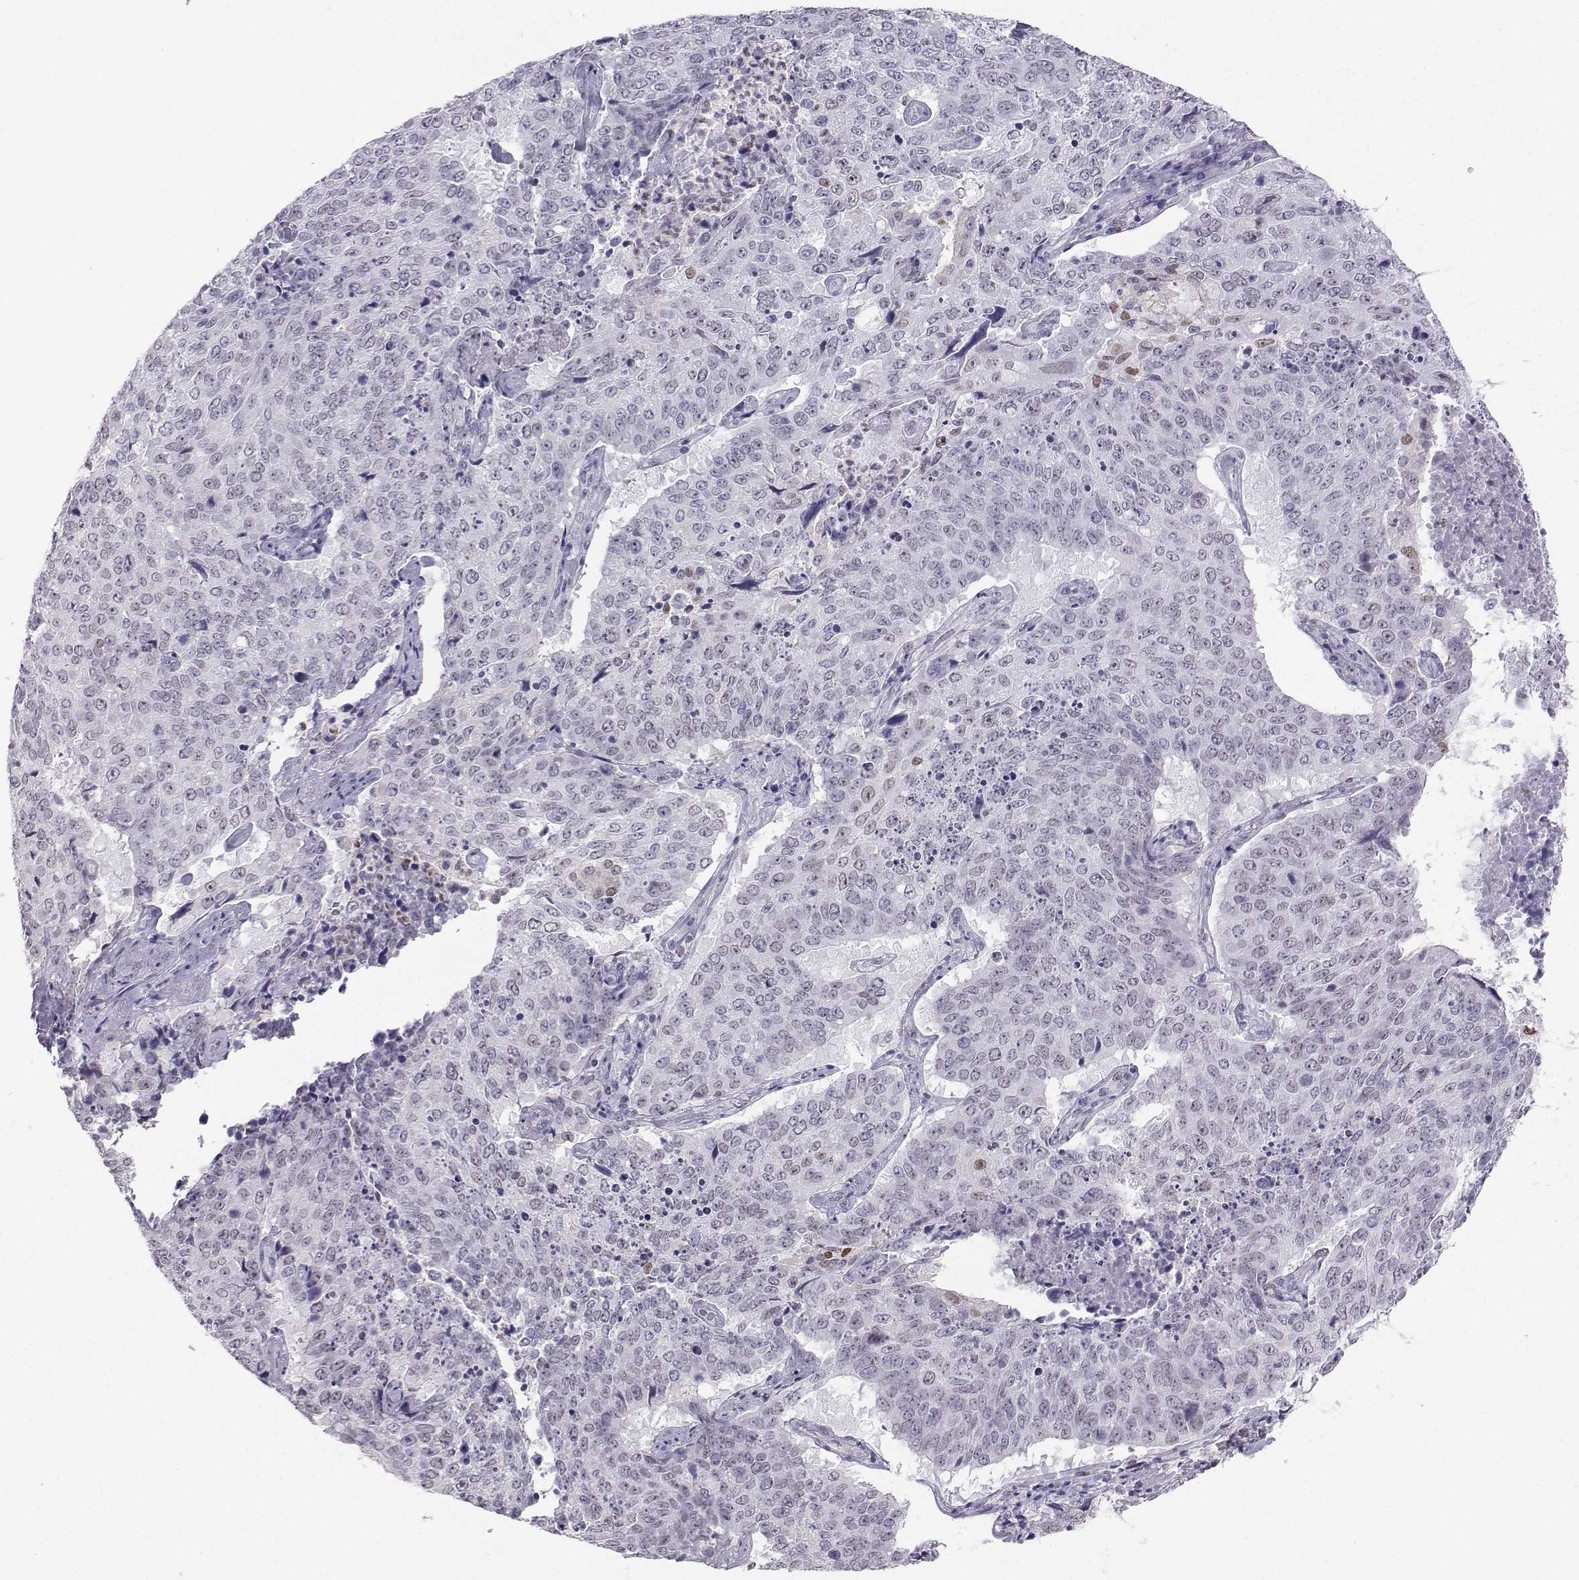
{"staining": {"intensity": "negative", "quantity": "none", "location": "none"}, "tissue": "lung cancer", "cell_type": "Tumor cells", "image_type": "cancer", "snomed": [{"axis": "morphology", "description": "Normal tissue, NOS"}, {"axis": "morphology", "description": "Squamous cell carcinoma, NOS"}, {"axis": "topography", "description": "Bronchus"}, {"axis": "topography", "description": "Lung"}], "caption": "Immunohistochemistry (IHC) of squamous cell carcinoma (lung) shows no staining in tumor cells.", "gene": "TEDC2", "patient": {"sex": "male", "age": 64}}